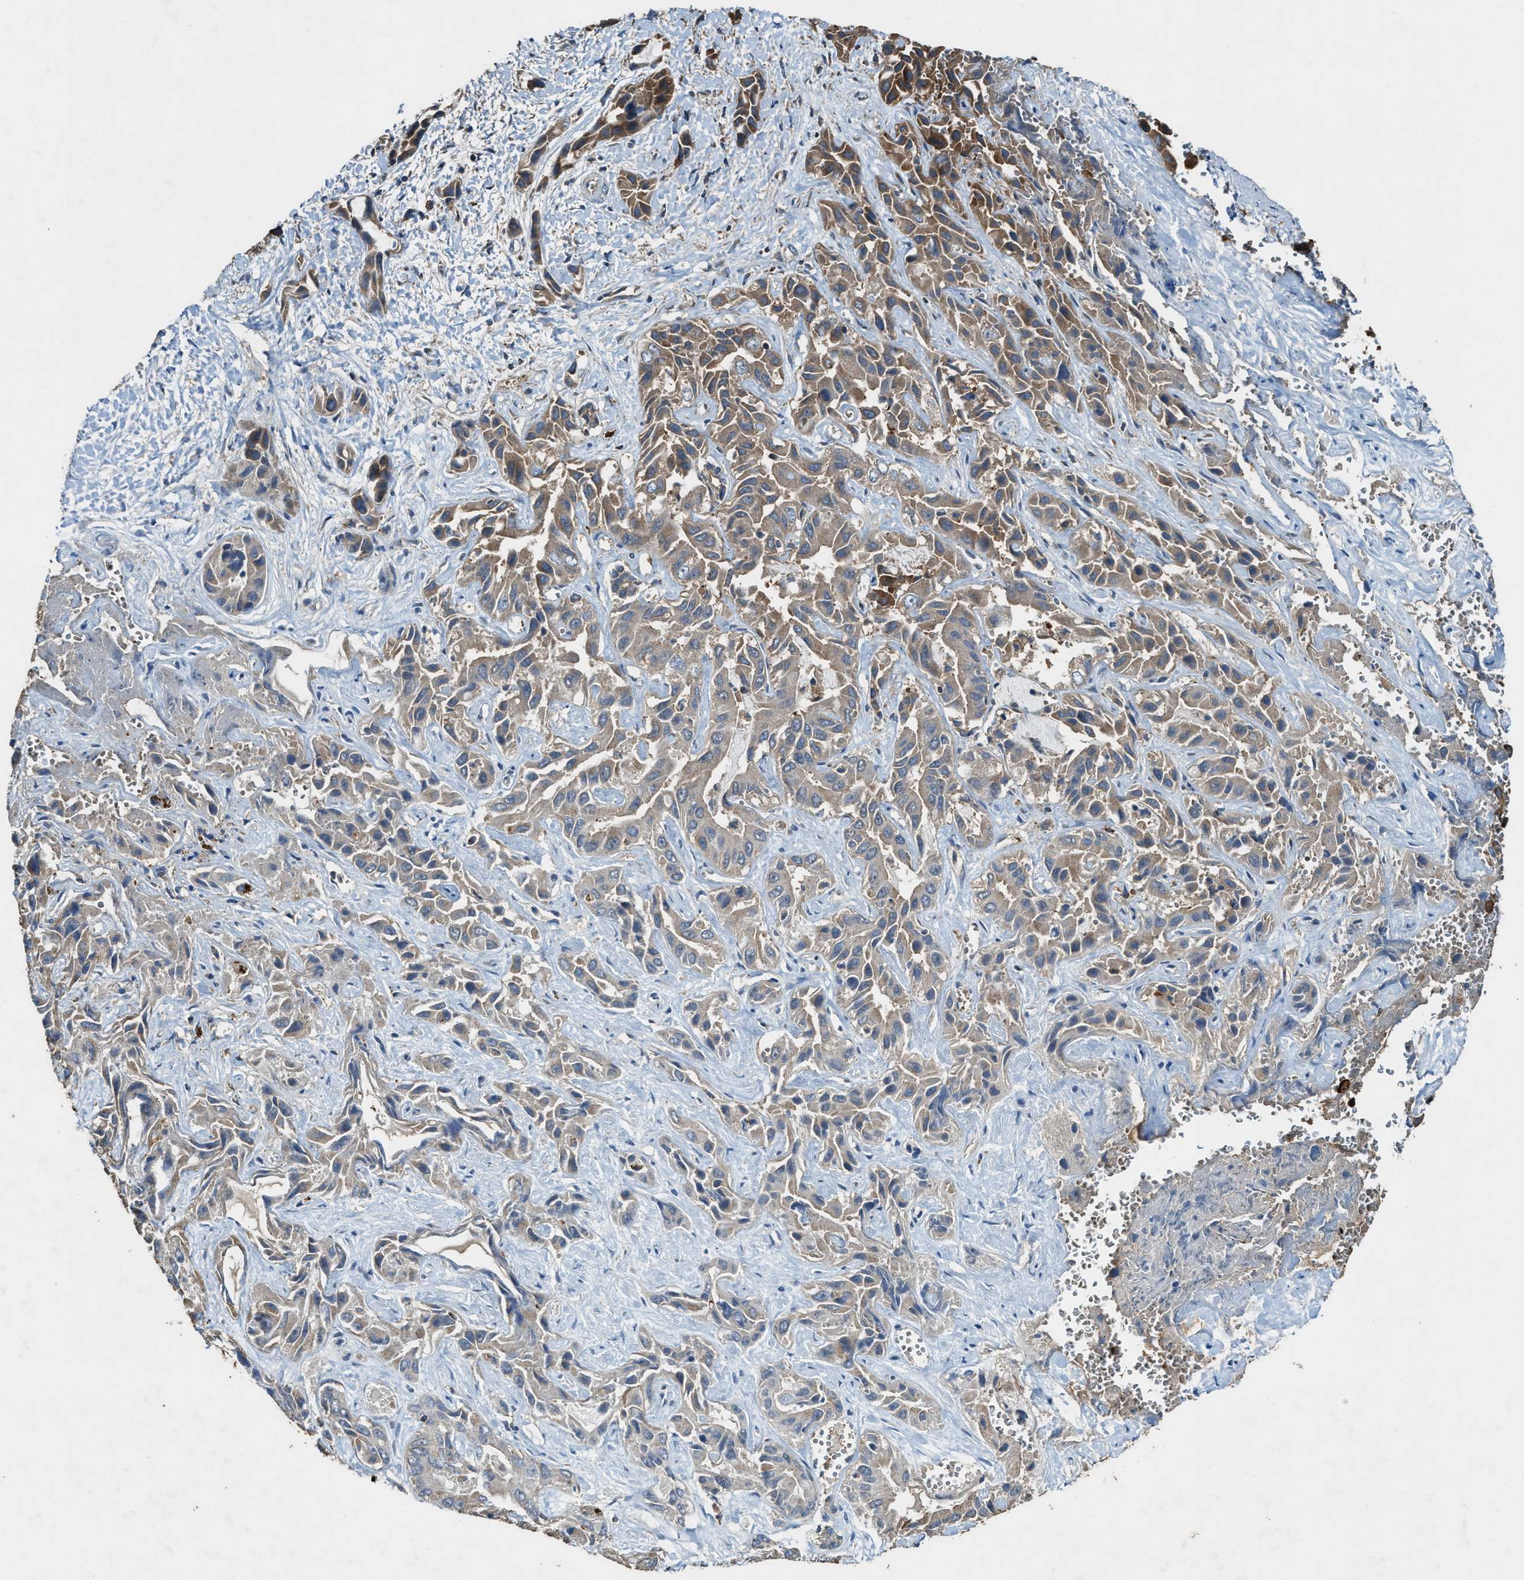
{"staining": {"intensity": "strong", "quantity": ">75%", "location": "cytoplasmic/membranous"}, "tissue": "liver cancer", "cell_type": "Tumor cells", "image_type": "cancer", "snomed": [{"axis": "morphology", "description": "Cholangiocarcinoma"}, {"axis": "topography", "description": "Liver"}], "caption": "Cholangiocarcinoma (liver) stained with a brown dye exhibits strong cytoplasmic/membranous positive staining in about >75% of tumor cells.", "gene": "MAP3K8", "patient": {"sex": "female", "age": 52}}